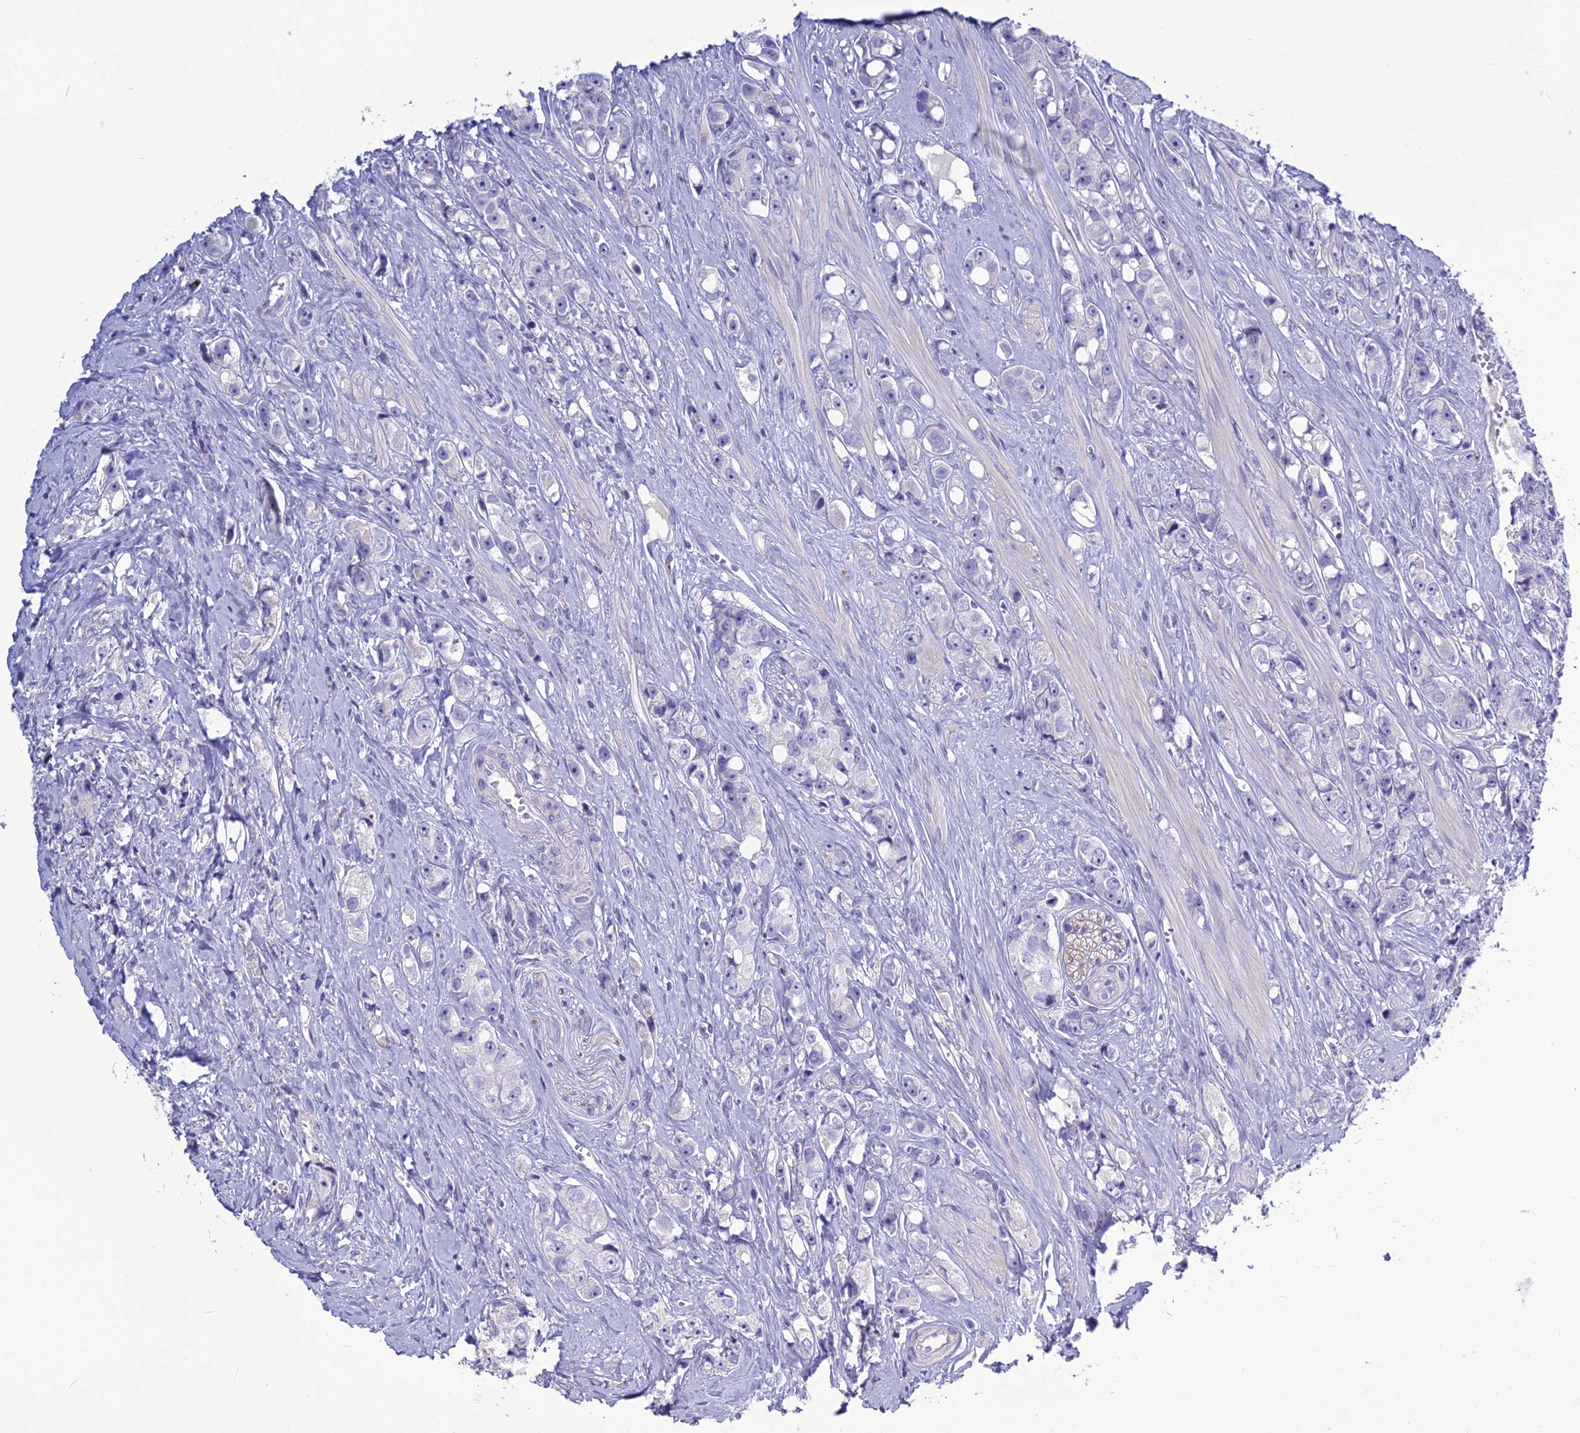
{"staining": {"intensity": "negative", "quantity": "none", "location": "none"}, "tissue": "prostate cancer", "cell_type": "Tumor cells", "image_type": "cancer", "snomed": [{"axis": "morphology", "description": "Adenocarcinoma, High grade"}, {"axis": "topography", "description": "Prostate"}], "caption": "IHC photomicrograph of neoplastic tissue: prostate high-grade adenocarcinoma stained with DAB displays no significant protein positivity in tumor cells.", "gene": "CLEC2L", "patient": {"sex": "male", "age": 74}}